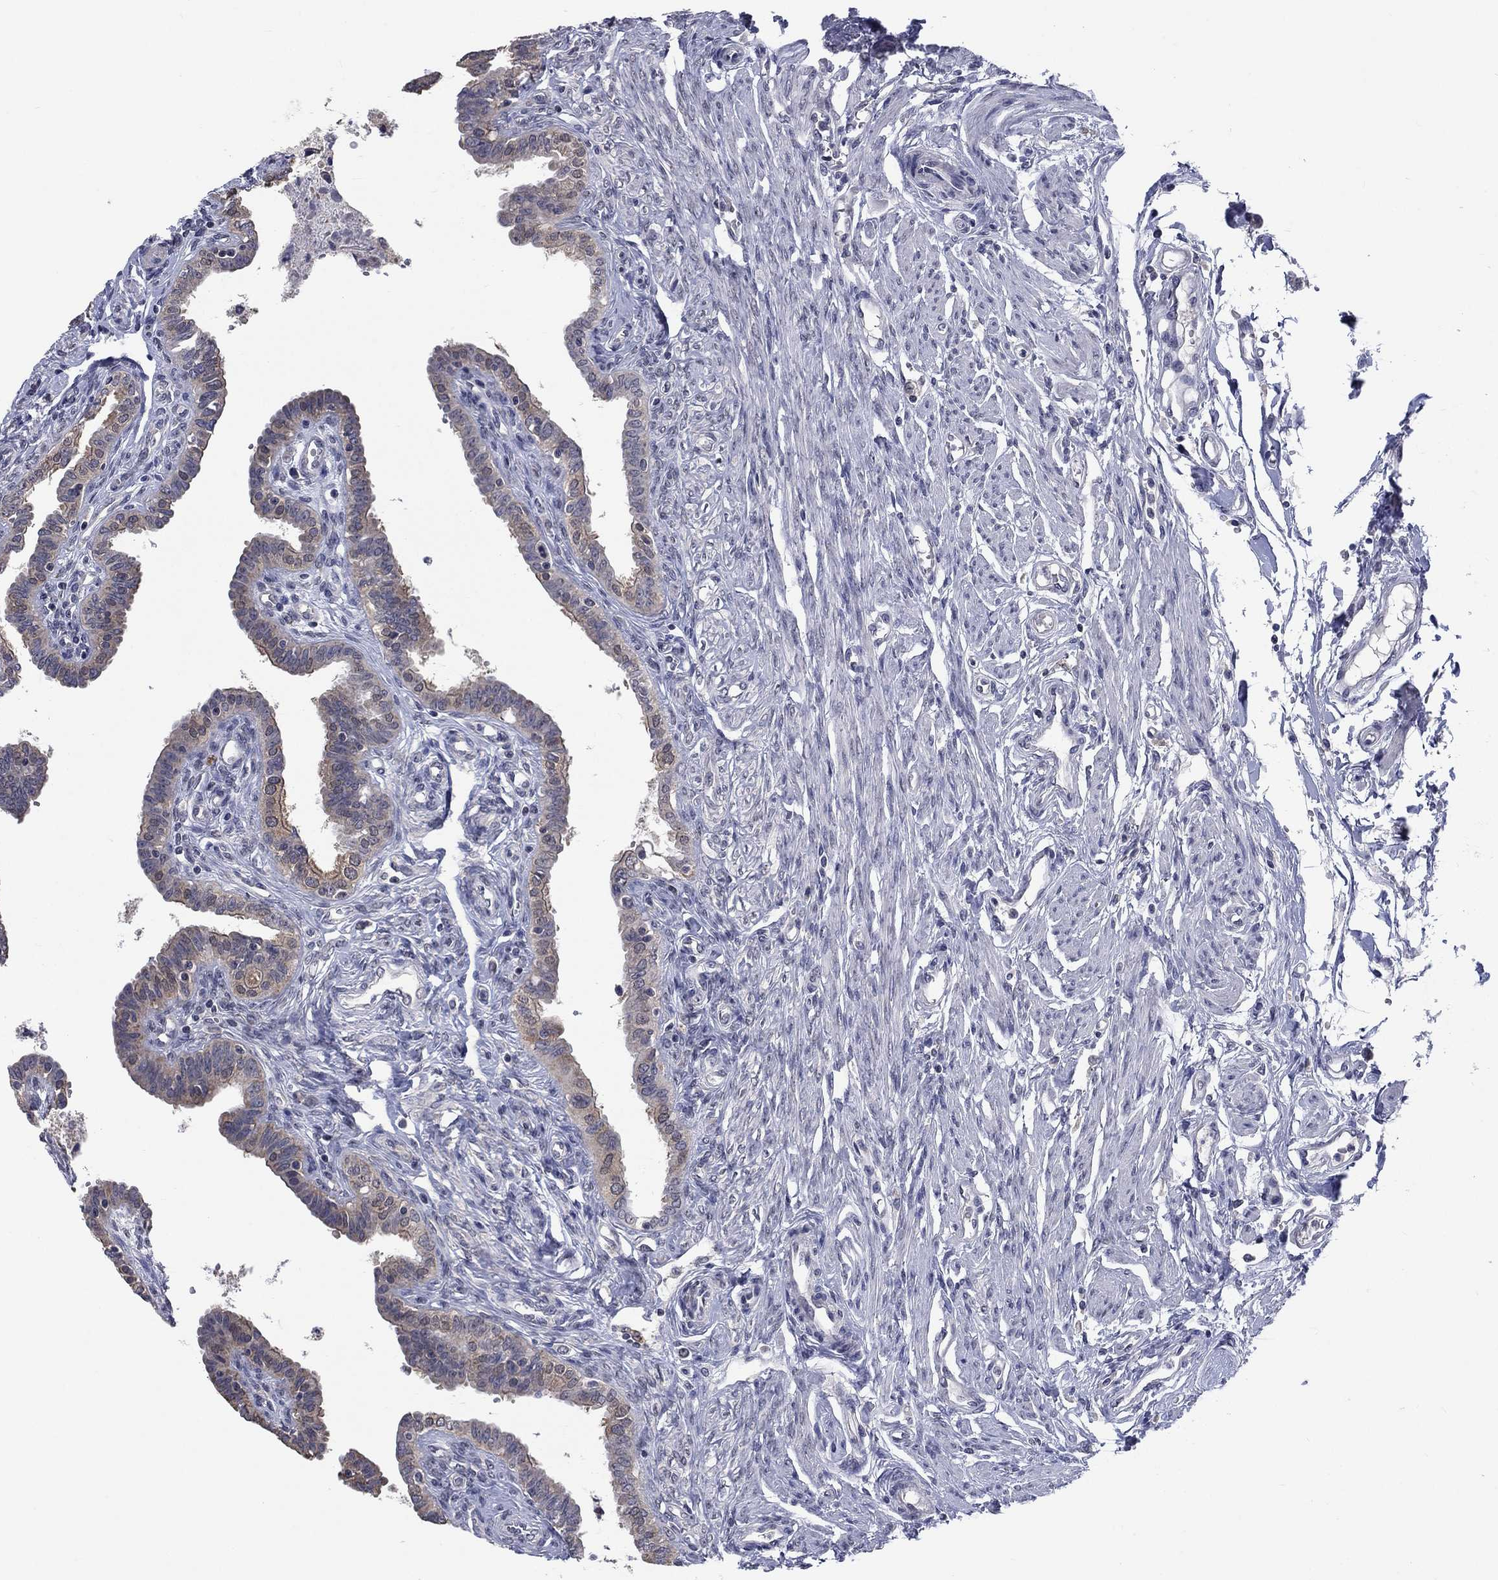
{"staining": {"intensity": "weak", "quantity": "25%-75%", "location": "cytoplasmic/membranous"}, "tissue": "fallopian tube", "cell_type": "Glandular cells", "image_type": "normal", "snomed": [{"axis": "morphology", "description": "Normal tissue, NOS"}, {"axis": "morphology", "description": "Carcinoma, endometroid"}, {"axis": "topography", "description": "Fallopian tube"}, {"axis": "topography", "description": "Ovary"}], "caption": "A brown stain labels weak cytoplasmic/membranous expression of a protein in glandular cells of unremarkable fallopian tube.", "gene": "SPATA33", "patient": {"sex": "female", "age": 42}}